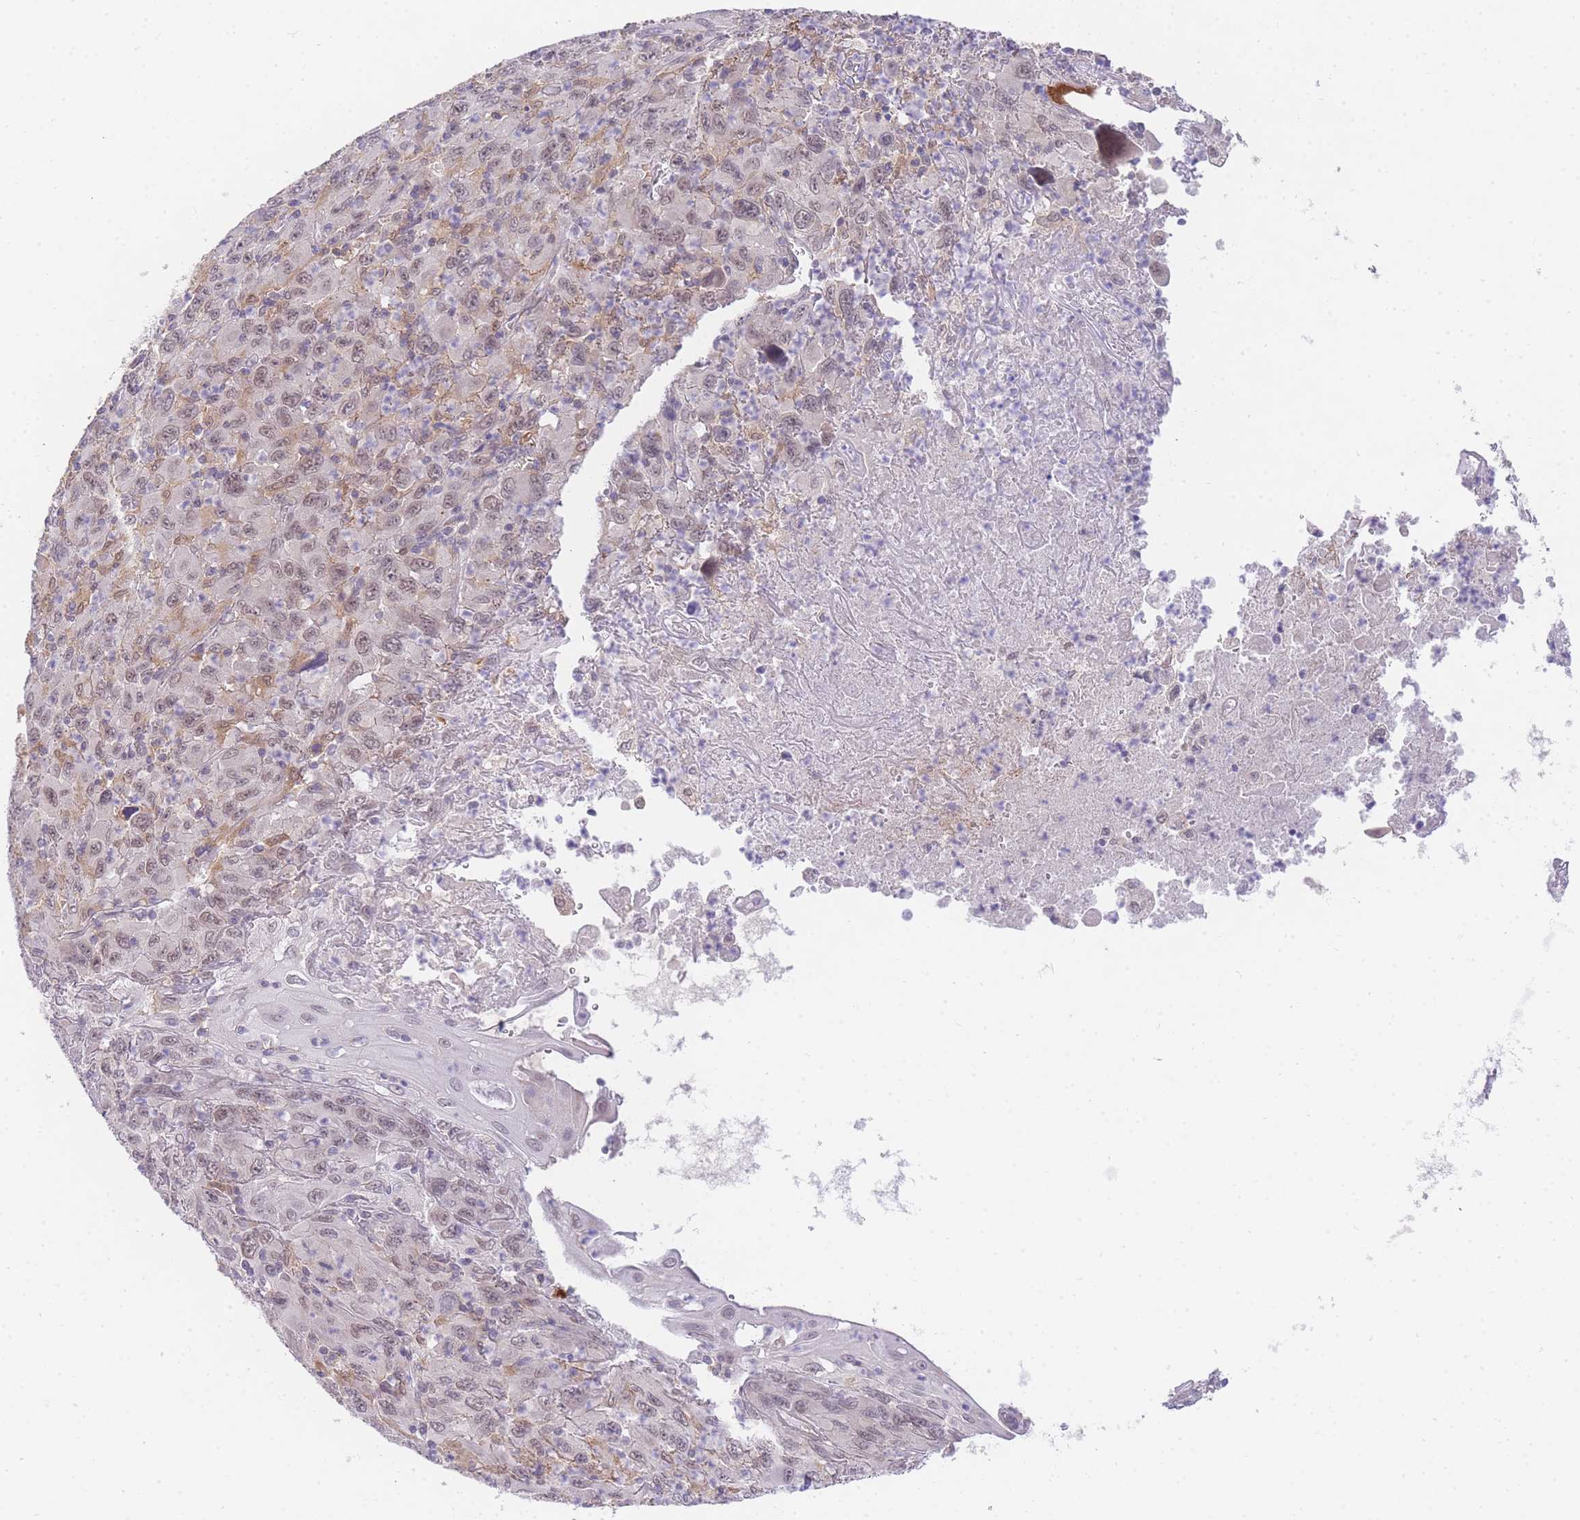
{"staining": {"intensity": "weak", "quantity": "25%-75%", "location": "nuclear"}, "tissue": "melanoma", "cell_type": "Tumor cells", "image_type": "cancer", "snomed": [{"axis": "morphology", "description": "Malignant melanoma, Metastatic site"}, {"axis": "topography", "description": "Skin"}], "caption": "Malignant melanoma (metastatic site) stained for a protein (brown) shows weak nuclear positive staining in about 25%-75% of tumor cells.", "gene": "SLC25A33", "patient": {"sex": "female", "age": 56}}